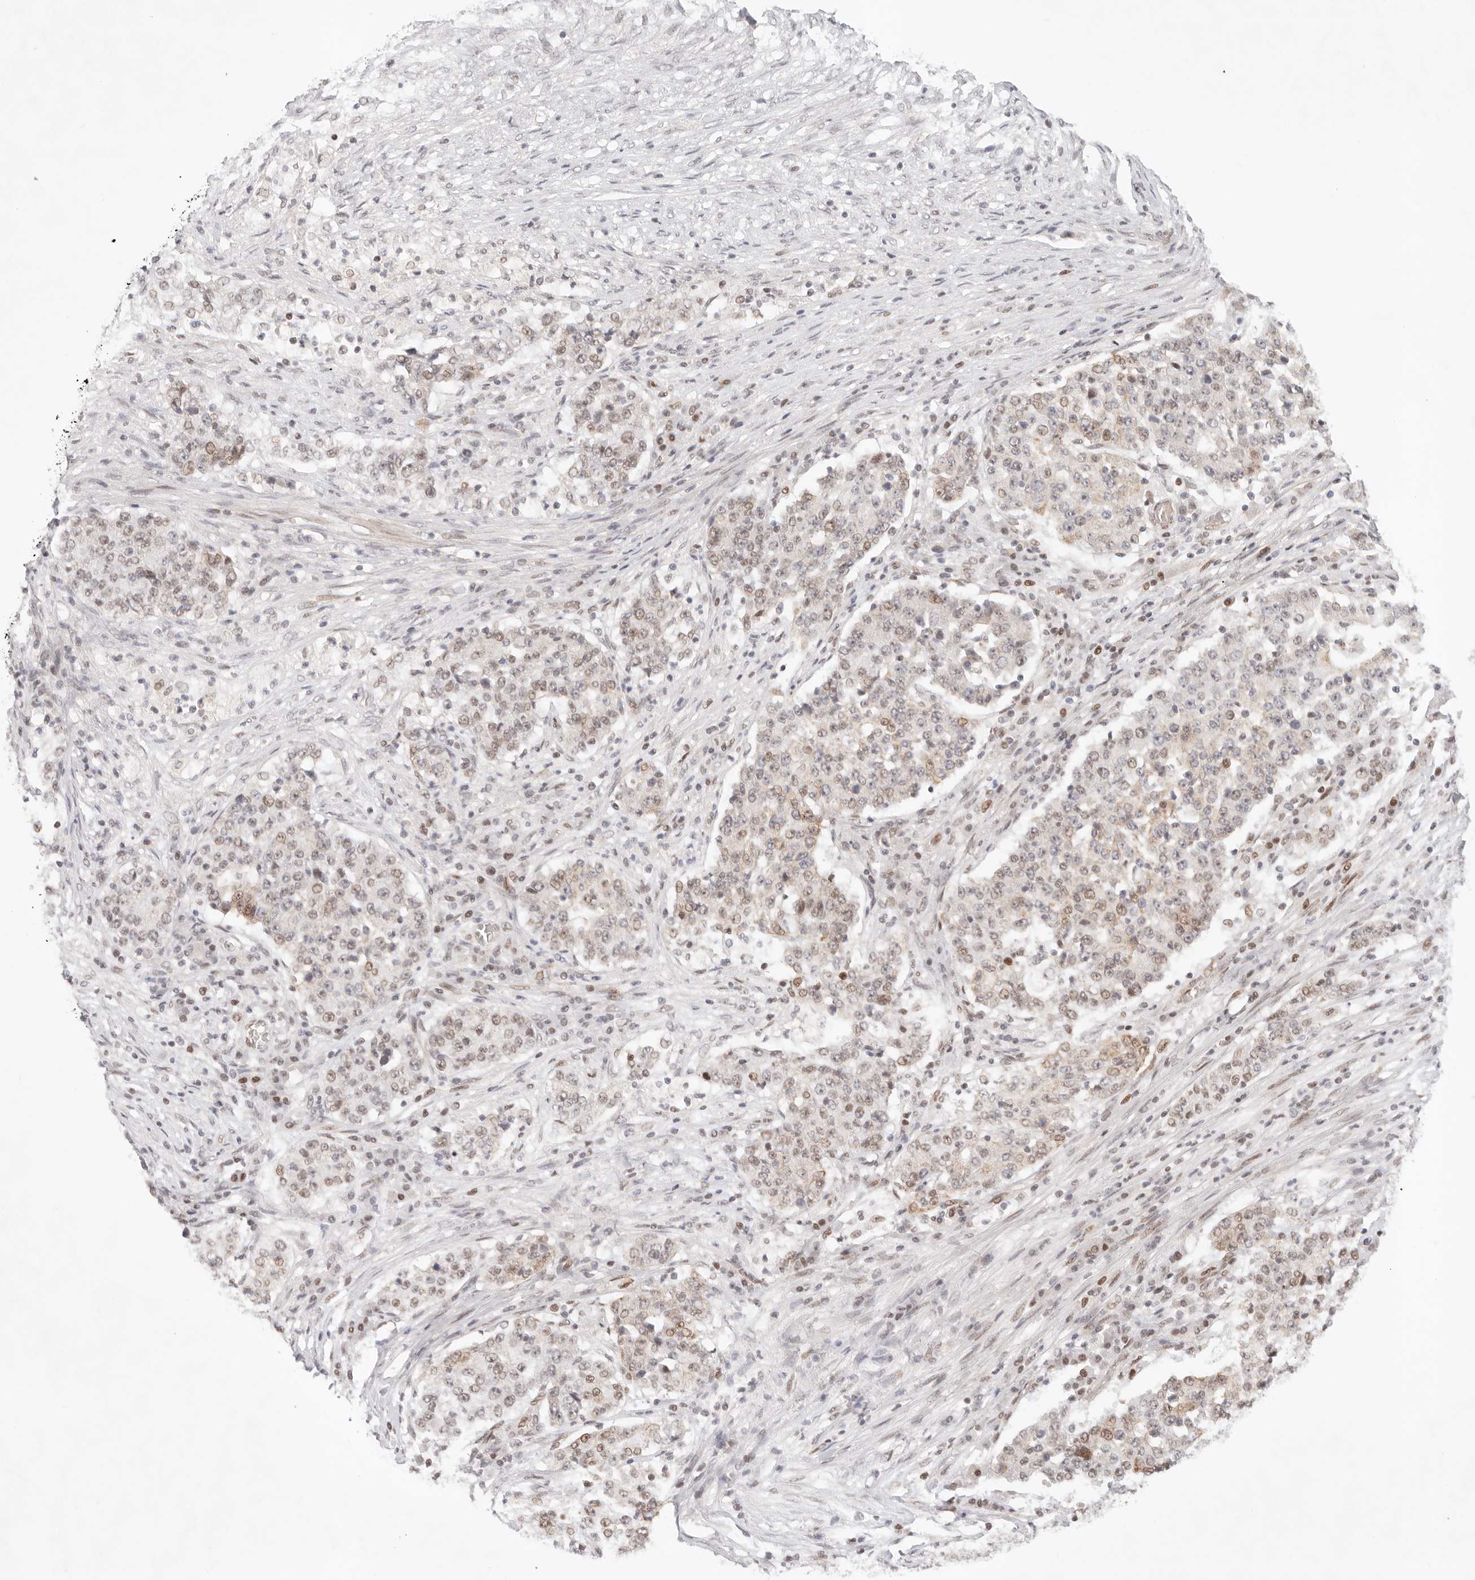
{"staining": {"intensity": "weak", "quantity": "25%-75%", "location": "nuclear"}, "tissue": "stomach cancer", "cell_type": "Tumor cells", "image_type": "cancer", "snomed": [{"axis": "morphology", "description": "Adenocarcinoma, NOS"}, {"axis": "topography", "description": "Stomach"}], "caption": "Weak nuclear protein staining is appreciated in approximately 25%-75% of tumor cells in stomach adenocarcinoma.", "gene": "HOXC5", "patient": {"sex": "male", "age": 59}}